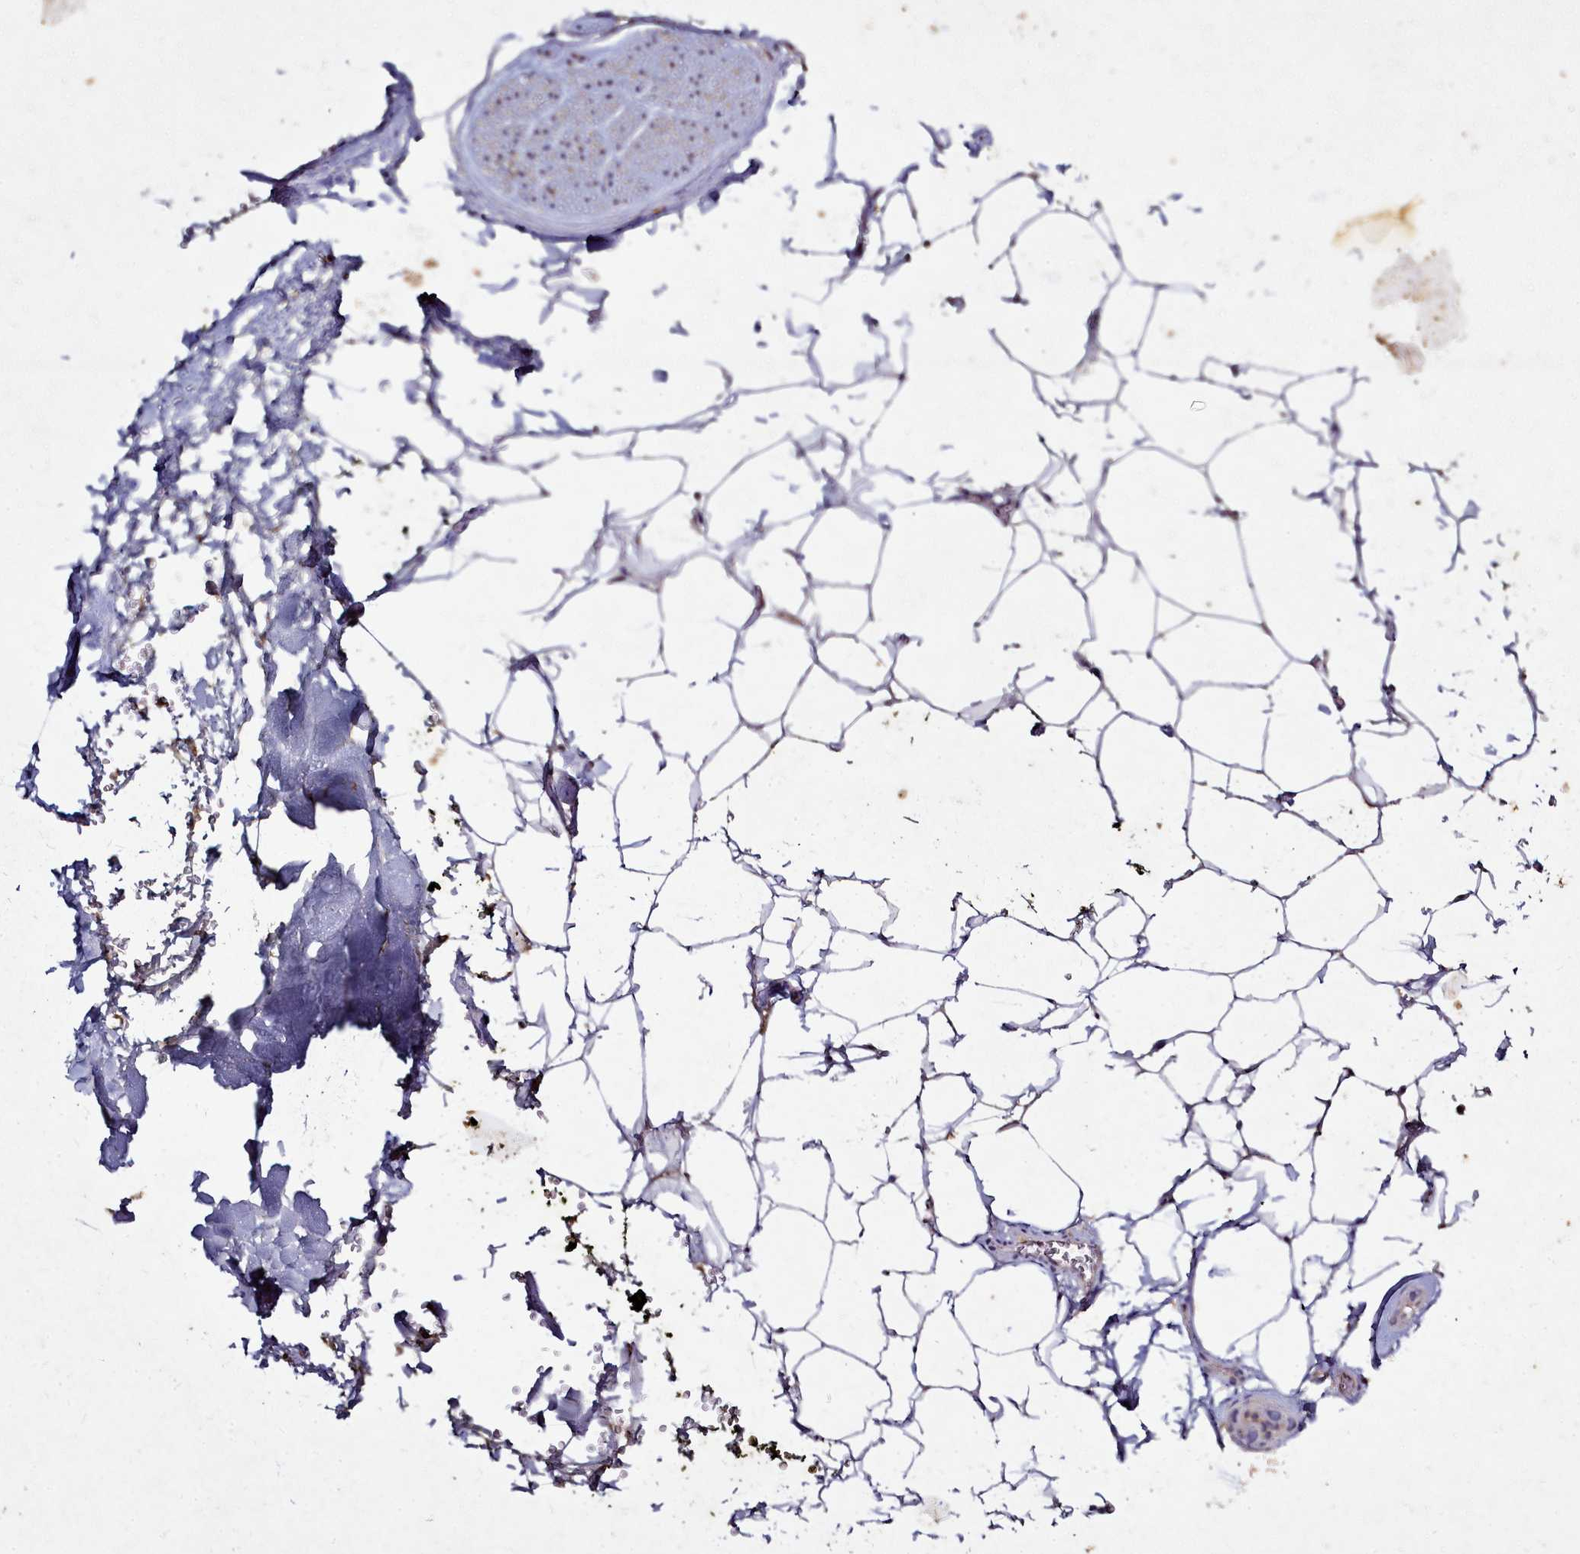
{"staining": {"intensity": "negative", "quantity": "none", "location": "none"}, "tissue": "adipose tissue", "cell_type": "Adipocytes", "image_type": "normal", "snomed": [{"axis": "morphology", "description": "Normal tissue, NOS"}, {"axis": "morphology", "description": "Adenocarcinoma, Low grade"}, {"axis": "topography", "description": "Prostate"}, {"axis": "topography", "description": "Peripheral nerve tissue"}], "caption": "The micrograph exhibits no staining of adipocytes in unremarkable adipose tissue.", "gene": "NCKAP1L", "patient": {"sex": "male", "age": 63}}